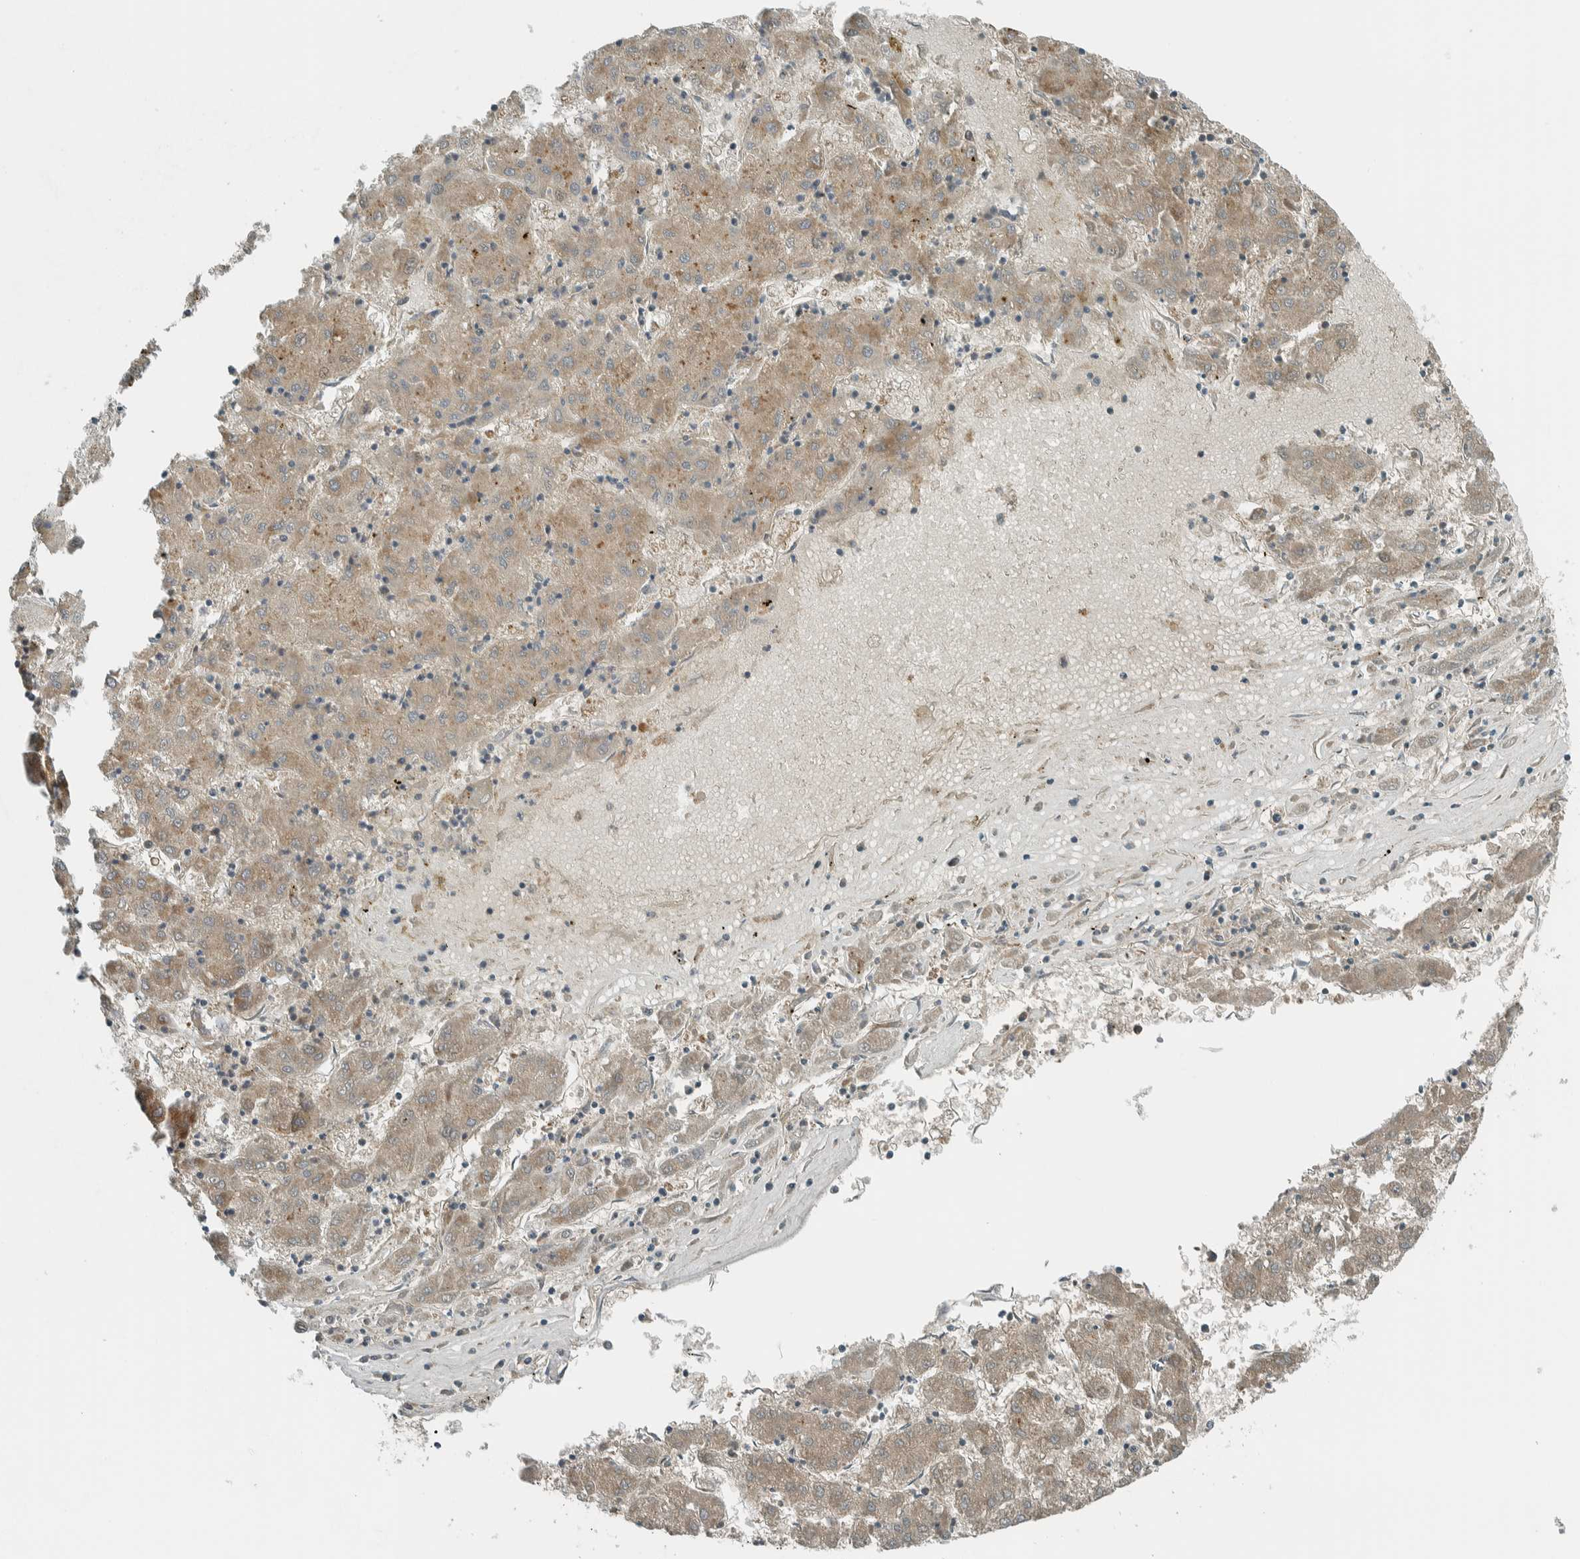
{"staining": {"intensity": "weak", "quantity": ">75%", "location": "cytoplasmic/membranous"}, "tissue": "liver cancer", "cell_type": "Tumor cells", "image_type": "cancer", "snomed": [{"axis": "morphology", "description": "Carcinoma, Hepatocellular, NOS"}, {"axis": "topography", "description": "Liver"}], "caption": "DAB (3,3'-diaminobenzidine) immunohistochemical staining of human liver hepatocellular carcinoma shows weak cytoplasmic/membranous protein staining in about >75% of tumor cells.", "gene": "EXOC7", "patient": {"sex": "male", "age": 72}}